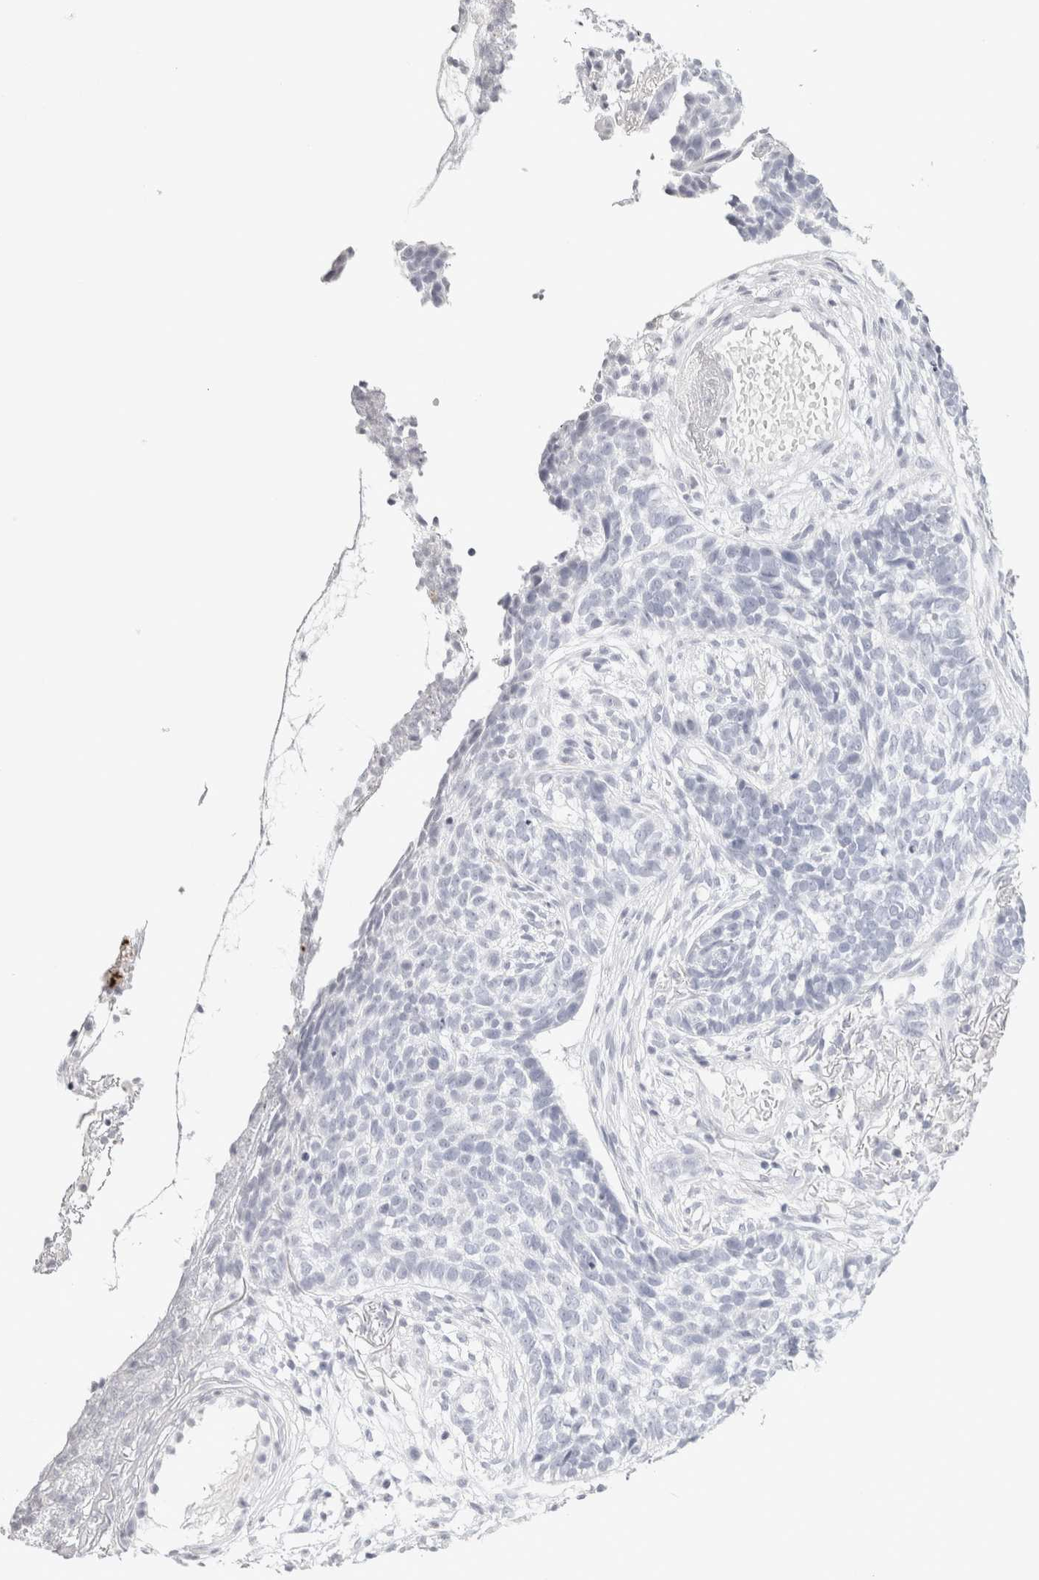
{"staining": {"intensity": "negative", "quantity": "none", "location": "none"}, "tissue": "skin cancer", "cell_type": "Tumor cells", "image_type": "cancer", "snomed": [{"axis": "morphology", "description": "Basal cell carcinoma"}, {"axis": "topography", "description": "Skin"}], "caption": "A photomicrograph of skin basal cell carcinoma stained for a protein reveals no brown staining in tumor cells.", "gene": "GARIN1A", "patient": {"sex": "male", "age": 85}}